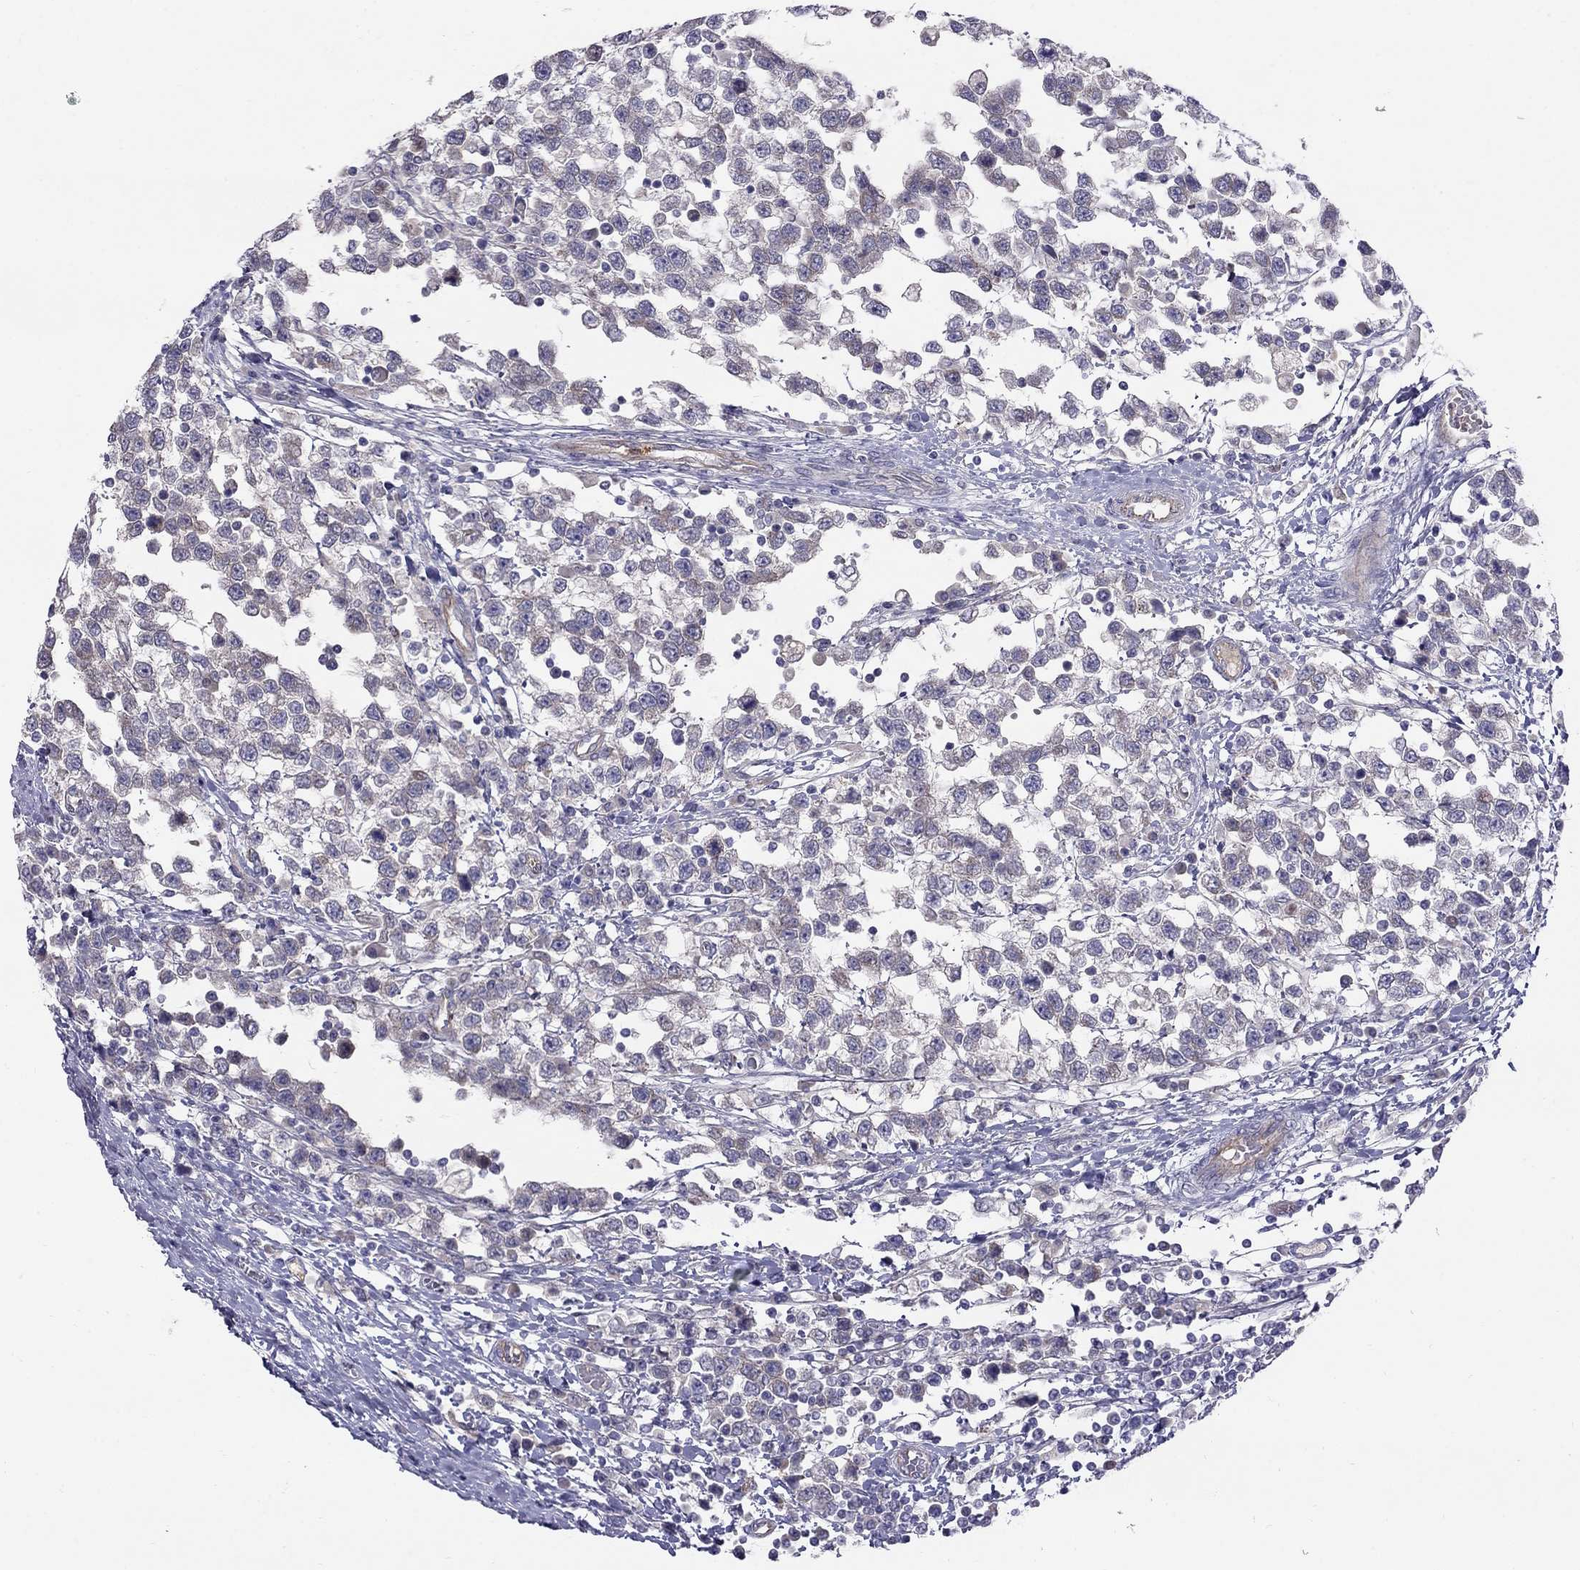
{"staining": {"intensity": "weak", "quantity": "25%-75%", "location": "cytoplasmic/membranous"}, "tissue": "testis cancer", "cell_type": "Tumor cells", "image_type": "cancer", "snomed": [{"axis": "morphology", "description": "Seminoma, NOS"}, {"axis": "topography", "description": "Testis"}], "caption": "Immunohistochemistry (DAB) staining of seminoma (testis) demonstrates weak cytoplasmic/membranous protein positivity in approximately 25%-75% of tumor cells.", "gene": "SPINT4", "patient": {"sex": "male", "age": 34}}